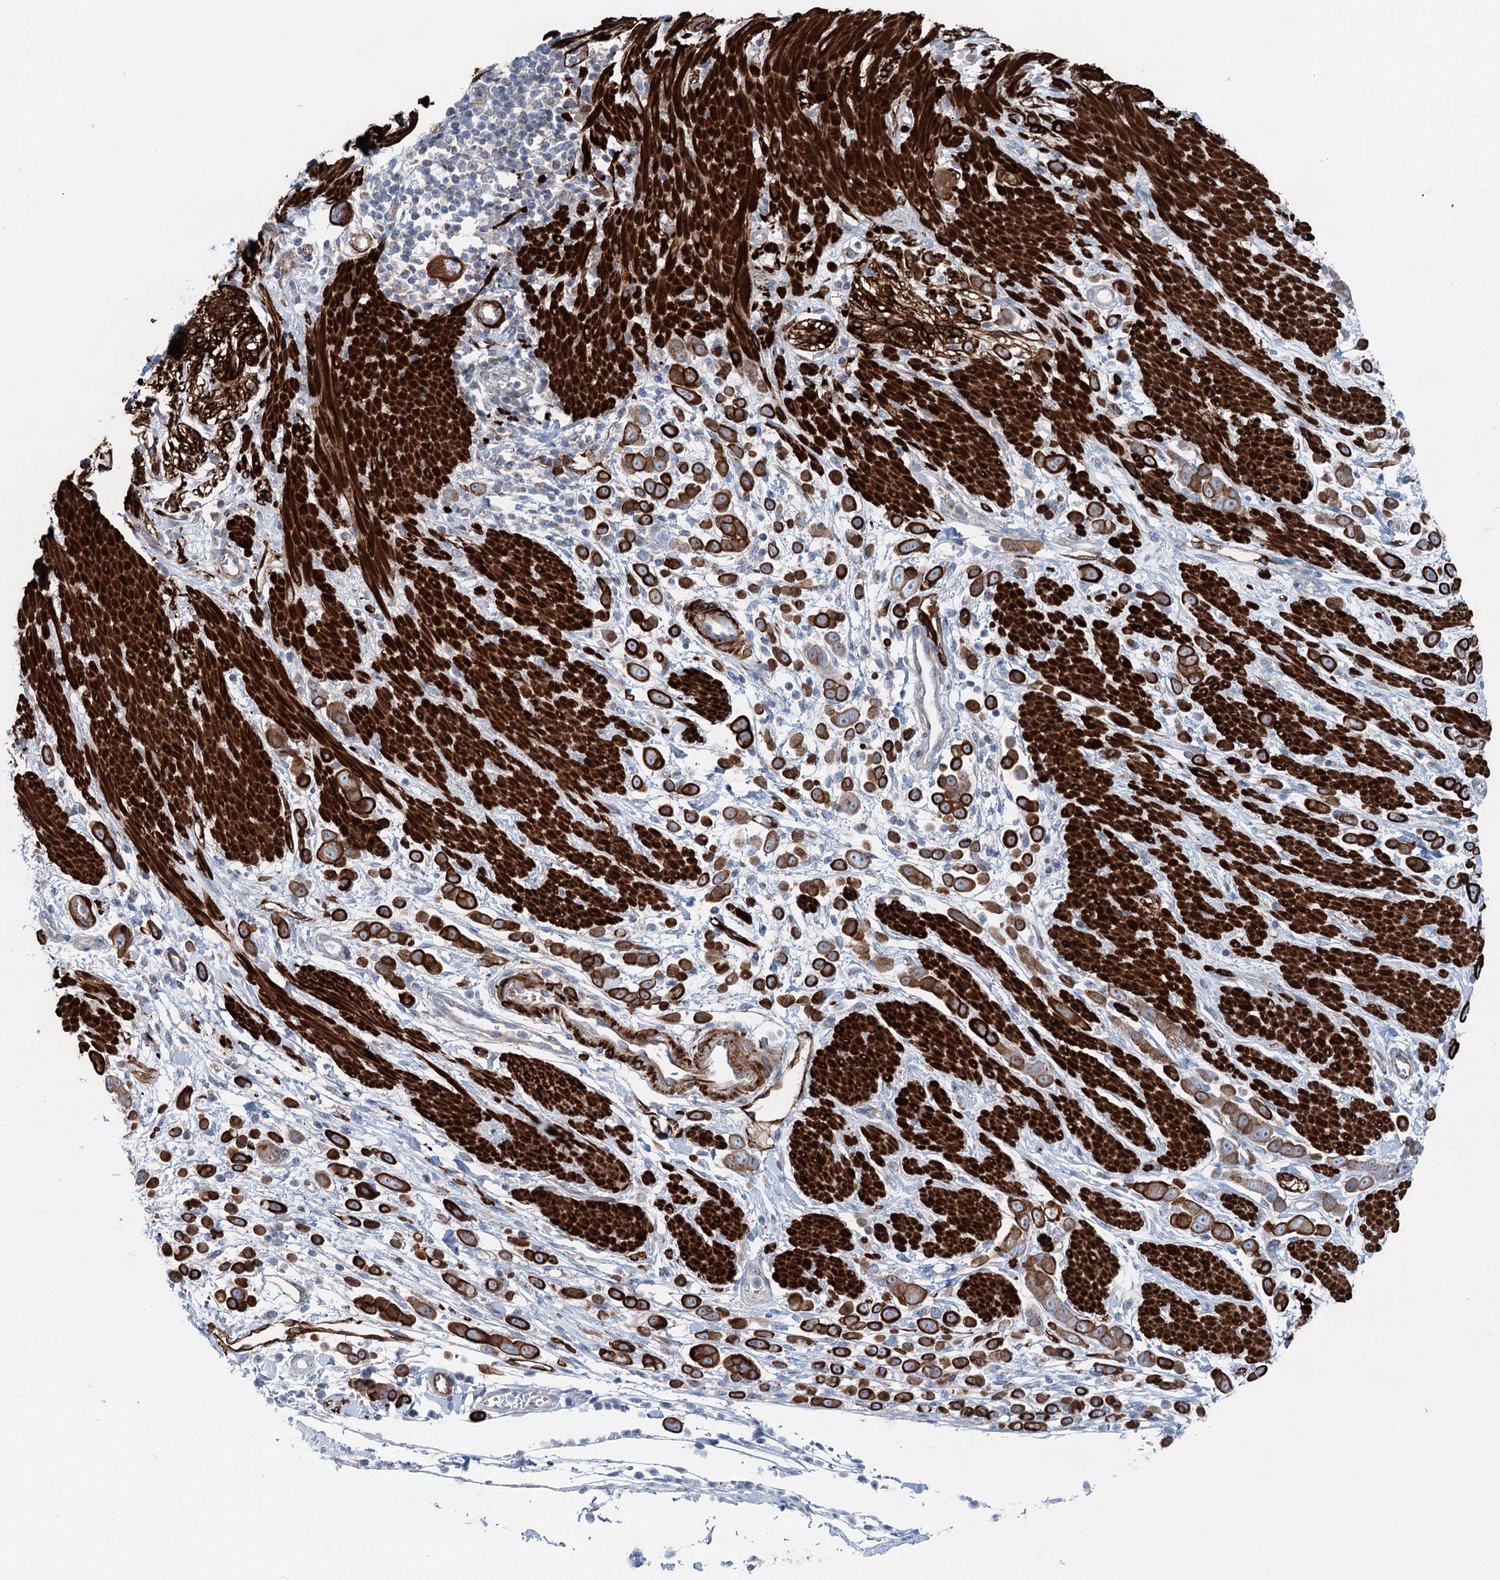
{"staining": {"intensity": "strong", "quantity": ">75%", "location": "cytoplasmic/membranous"}, "tissue": "pancreatic cancer", "cell_type": "Tumor cells", "image_type": "cancer", "snomed": [{"axis": "morphology", "description": "Normal tissue, NOS"}, {"axis": "morphology", "description": "Adenocarcinoma, NOS"}, {"axis": "topography", "description": "Pancreas"}], "caption": "High-power microscopy captured an immunohistochemistry photomicrograph of pancreatic cancer (adenocarcinoma), revealing strong cytoplasmic/membranous positivity in about >75% of tumor cells.", "gene": "CALCOCO1", "patient": {"sex": "female", "age": 64}}